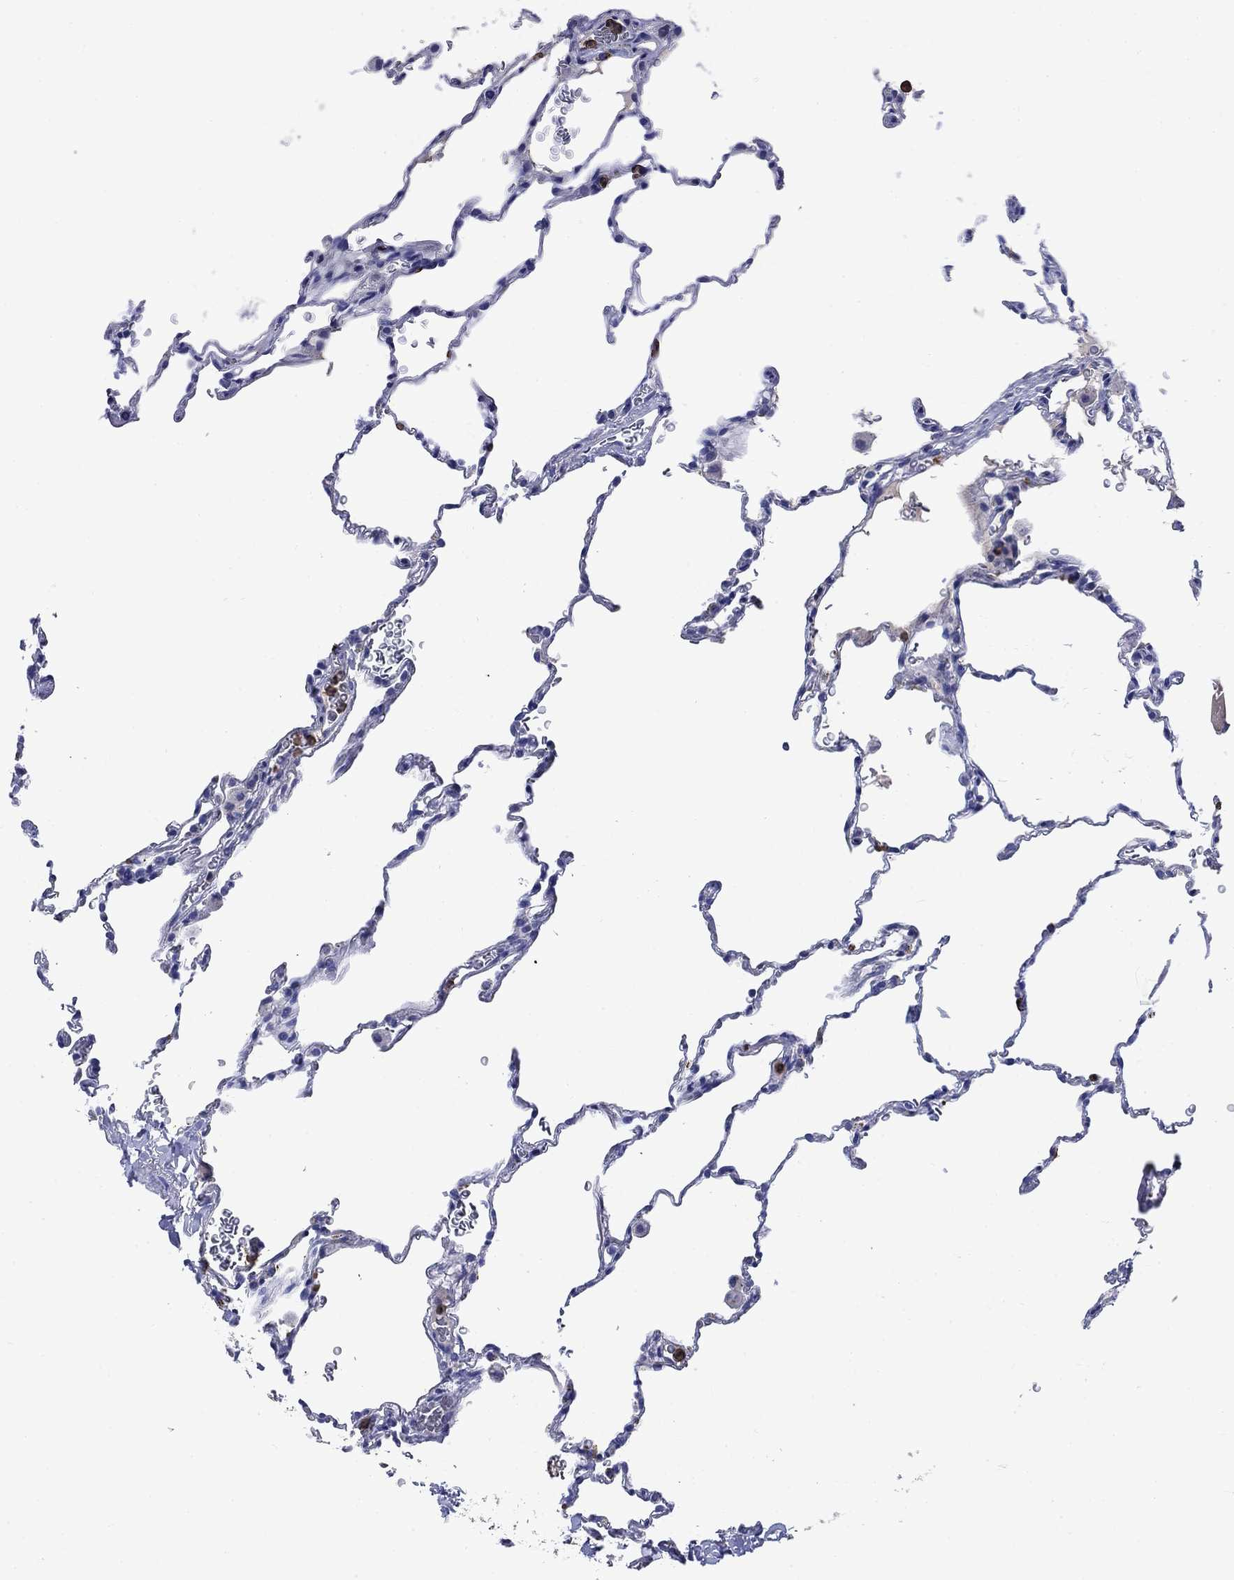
{"staining": {"intensity": "negative", "quantity": "none", "location": "none"}, "tissue": "lung", "cell_type": "Alveolar cells", "image_type": "normal", "snomed": [{"axis": "morphology", "description": "Normal tissue, NOS"}, {"axis": "morphology", "description": "Adenocarcinoma, metastatic, NOS"}, {"axis": "topography", "description": "Lung"}], "caption": "Immunohistochemistry (IHC) of normal human lung demonstrates no staining in alveolar cells.", "gene": "TFR2", "patient": {"sex": "male", "age": 45}}